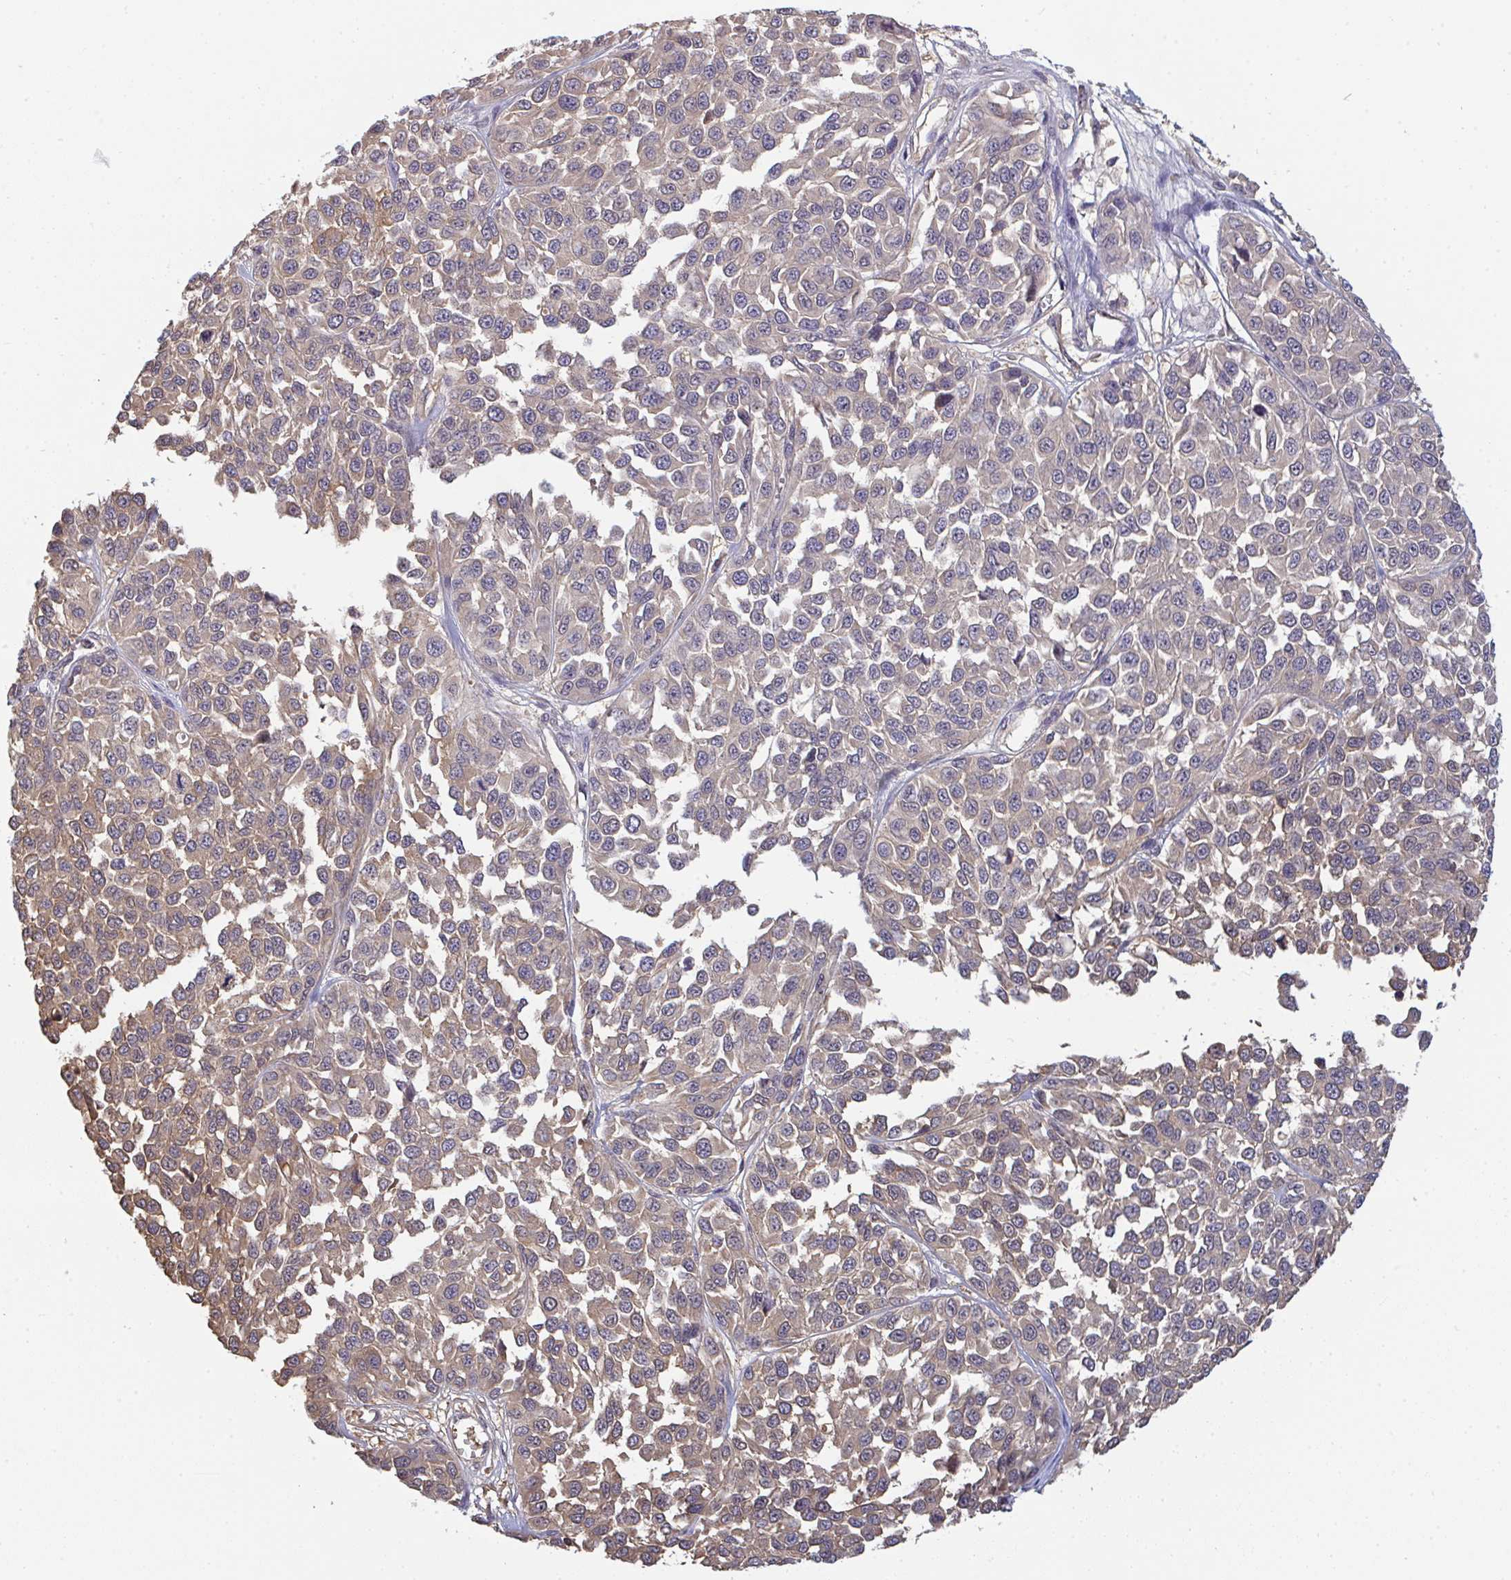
{"staining": {"intensity": "moderate", "quantity": "<25%", "location": "cytoplasmic/membranous,nuclear"}, "tissue": "melanoma", "cell_type": "Tumor cells", "image_type": "cancer", "snomed": [{"axis": "morphology", "description": "Malignant melanoma, NOS"}, {"axis": "topography", "description": "Skin"}], "caption": "Protein staining exhibits moderate cytoplasmic/membranous and nuclear positivity in about <25% of tumor cells in melanoma.", "gene": "TTC9C", "patient": {"sex": "male", "age": 62}}